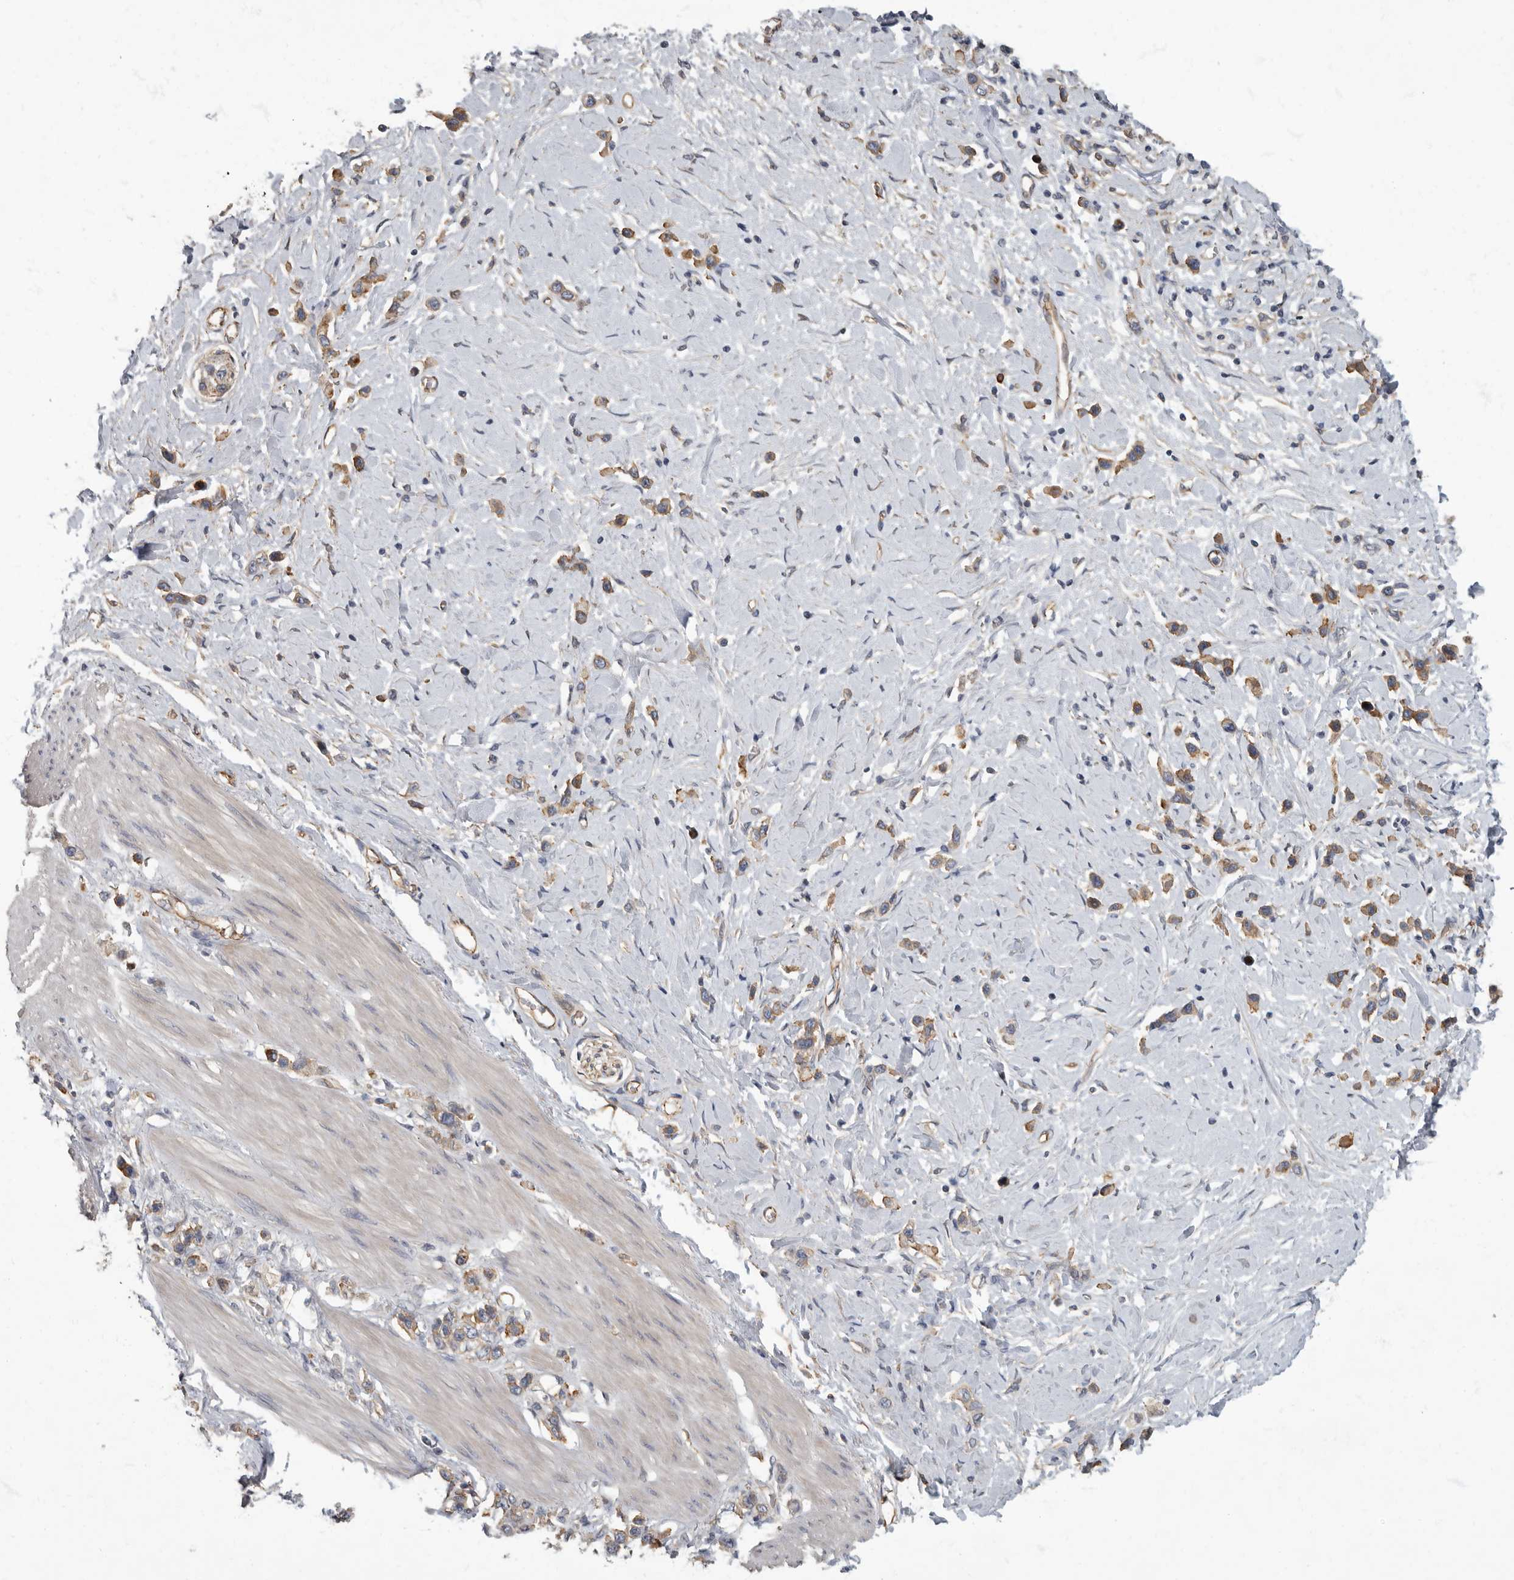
{"staining": {"intensity": "moderate", "quantity": ">75%", "location": "cytoplasmic/membranous"}, "tissue": "stomach cancer", "cell_type": "Tumor cells", "image_type": "cancer", "snomed": [{"axis": "morphology", "description": "Adenocarcinoma, NOS"}, {"axis": "topography", "description": "Stomach"}], "caption": "Adenocarcinoma (stomach) stained with a brown dye shows moderate cytoplasmic/membranous positive expression in about >75% of tumor cells.", "gene": "PDK1", "patient": {"sex": "female", "age": 65}}